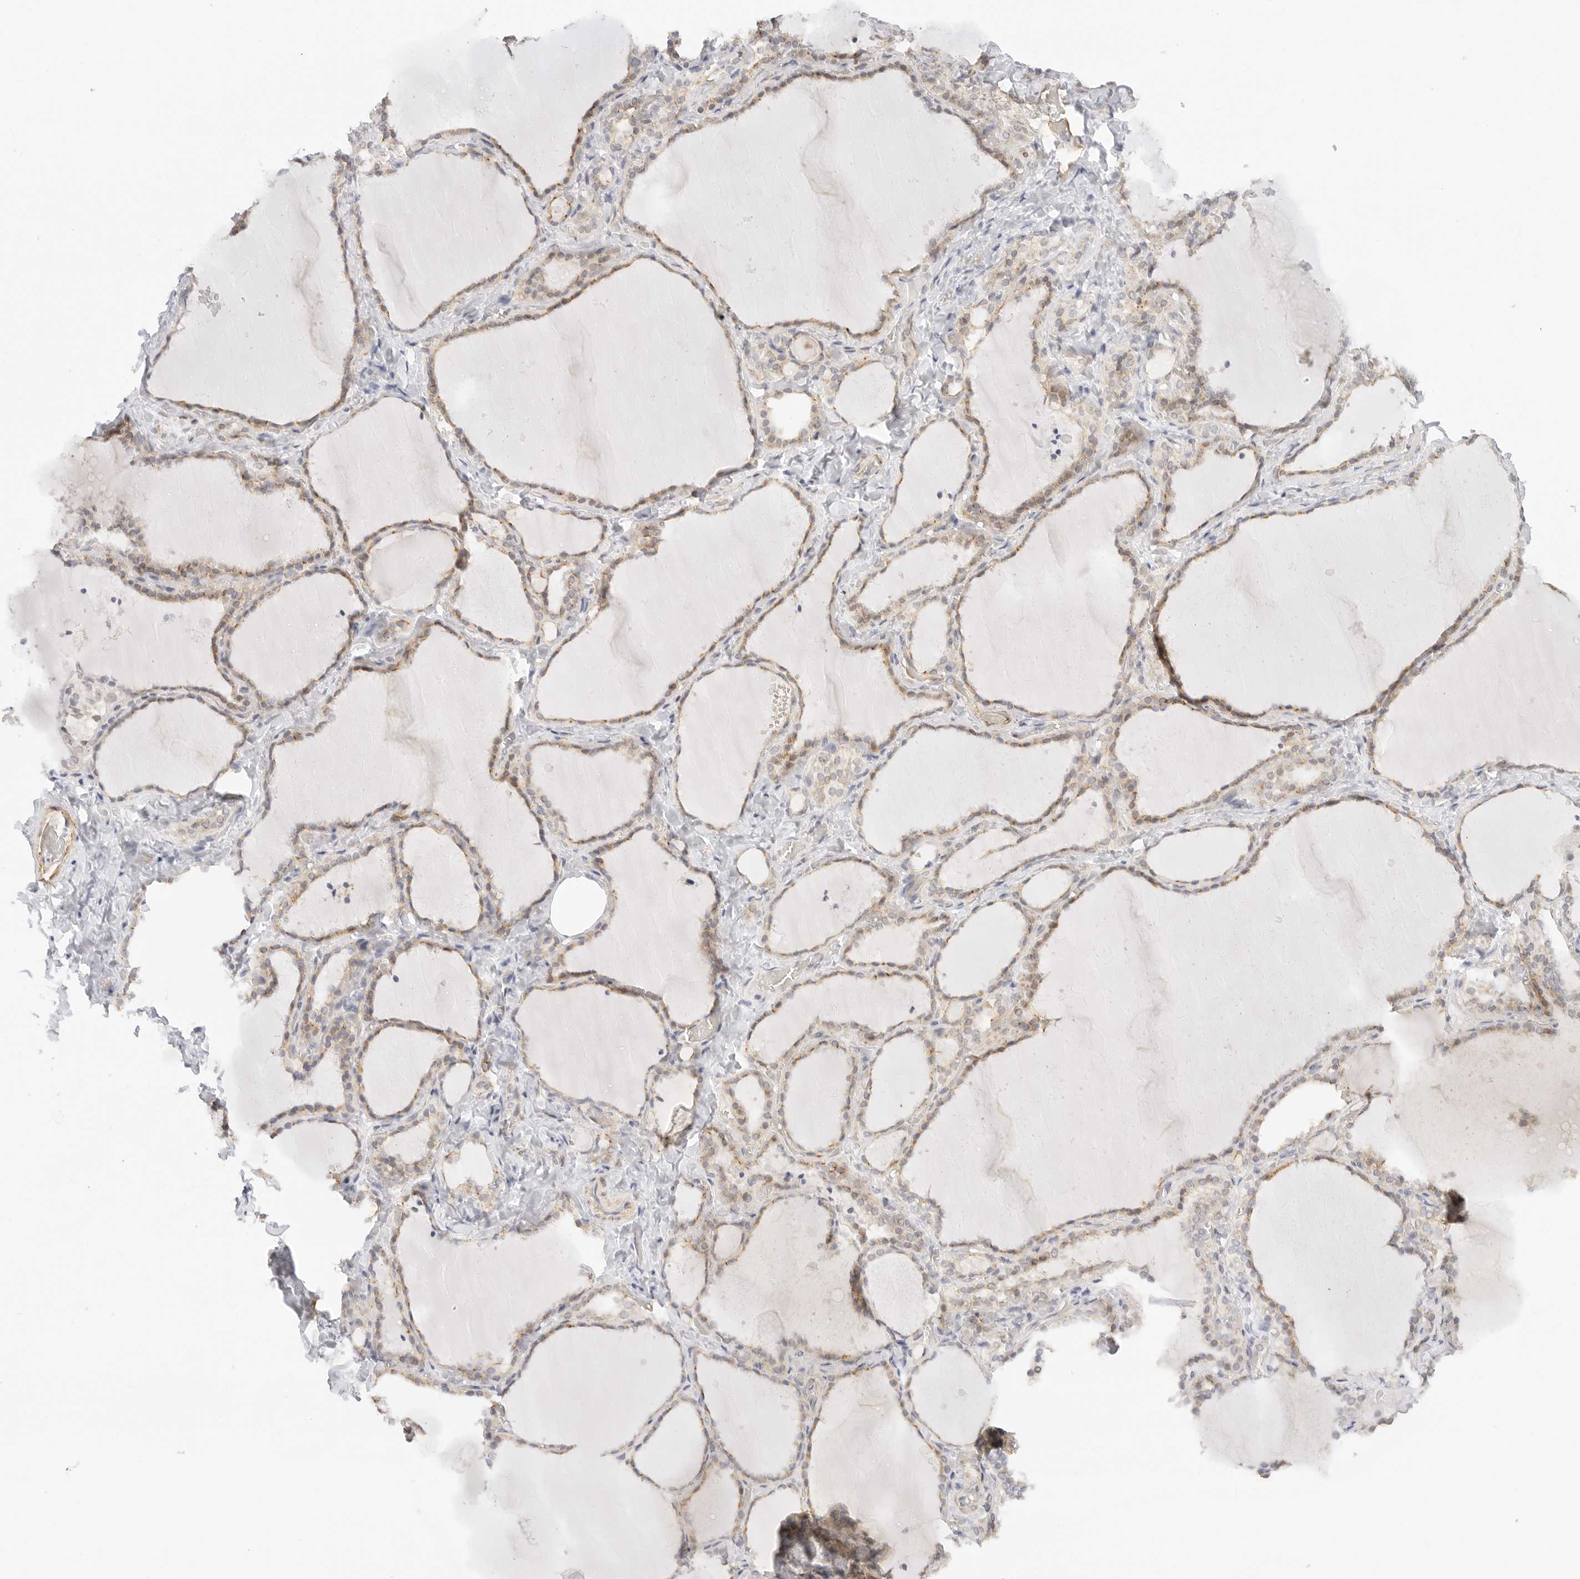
{"staining": {"intensity": "weak", "quantity": "25%-75%", "location": "cytoplasmic/membranous"}, "tissue": "thyroid gland", "cell_type": "Glandular cells", "image_type": "normal", "snomed": [{"axis": "morphology", "description": "Normal tissue, NOS"}, {"axis": "topography", "description": "Thyroid gland"}], "caption": "Protein staining of benign thyroid gland displays weak cytoplasmic/membranous staining in about 25%-75% of glandular cells.", "gene": "PCDH19", "patient": {"sex": "female", "age": 22}}